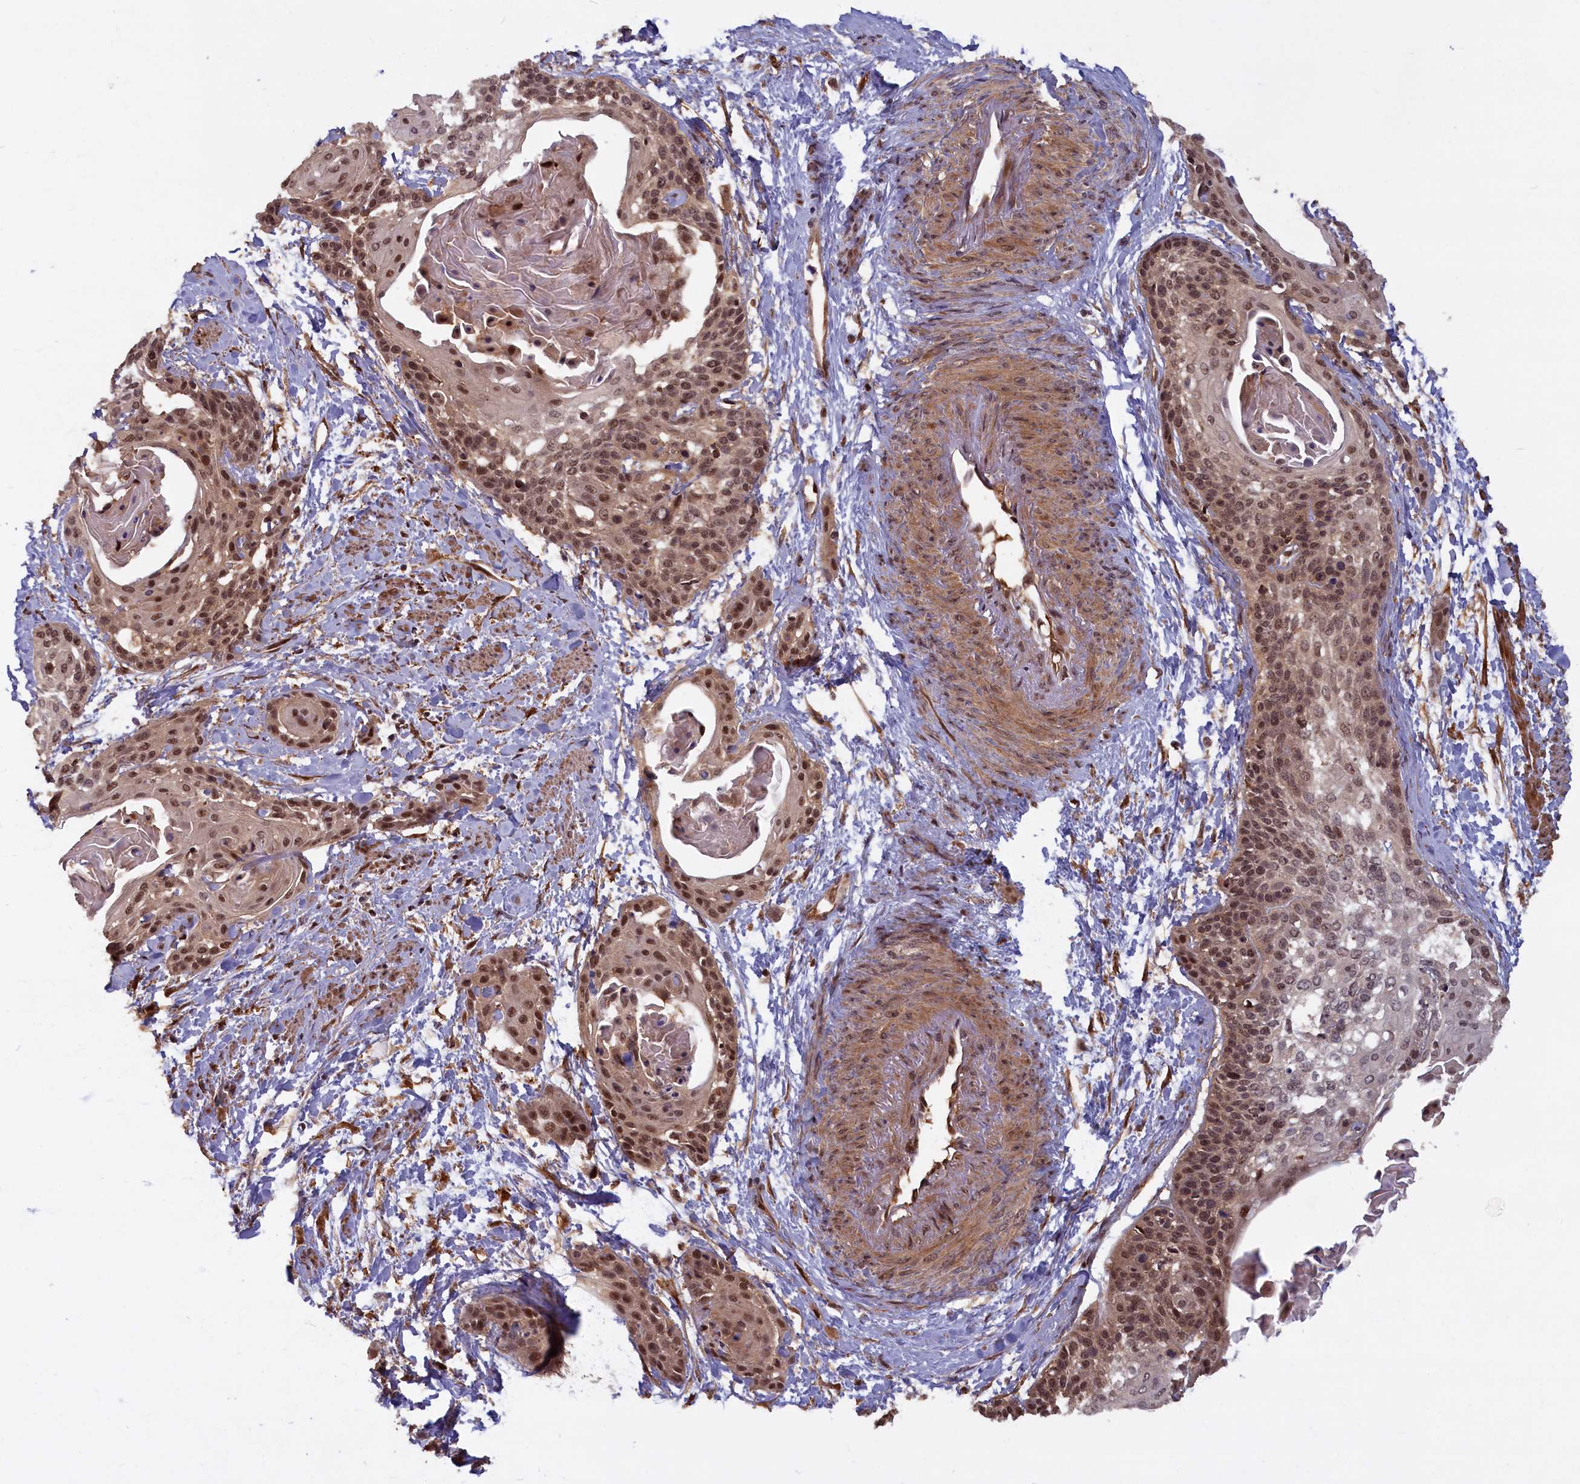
{"staining": {"intensity": "moderate", "quantity": ">75%", "location": "nuclear"}, "tissue": "cervical cancer", "cell_type": "Tumor cells", "image_type": "cancer", "snomed": [{"axis": "morphology", "description": "Squamous cell carcinoma, NOS"}, {"axis": "topography", "description": "Cervix"}], "caption": "Cervical cancer (squamous cell carcinoma) stained for a protein shows moderate nuclear positivity in tumor cells. (Stains: DAB (3,3'-diaminobenzidine) in brown, nuclei in blue, Microscopy: brightfield microscopy at high magnification).", "gene": "HIF3A", "patient": {"sex": "female", "age": 57}}